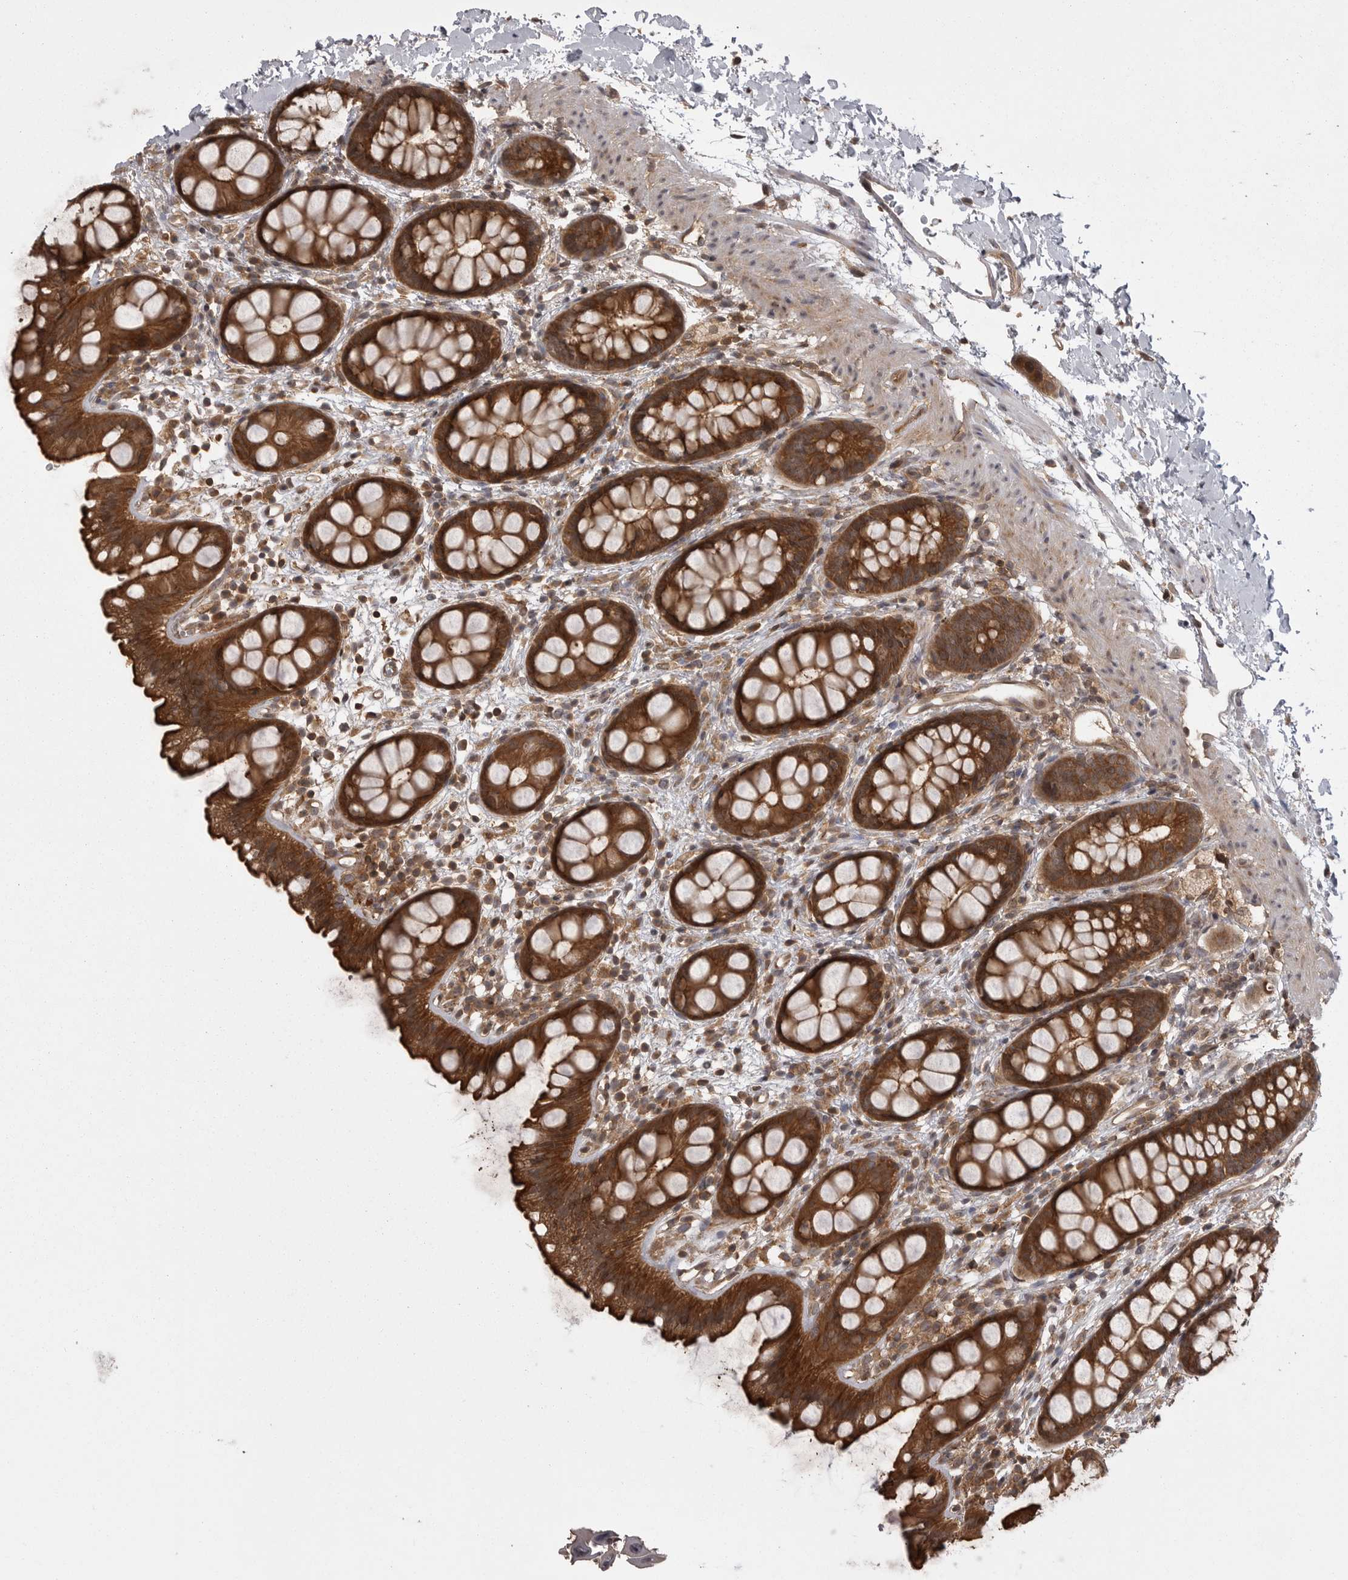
{"staining": {"intensity": "strong", "quantity": ">75%", "location": "cytoplasmic/membranous"}, "tissue": "rectum", "cell_type": "Glandular cells", "image_type": "normal", "snomed": [{"axis": "morphology", "description": "Normal tissue, NOS"}, {"axis": "topography", "description": "Rectum"}], "caption": "IHC staining of unremarkable rectum, which reveals high levels of strong cytoplasmic/membranous staining in approximately >75% of glandular cells indicating strong cytoplasmic/membranous protein expression. The staining was performed using DAB (3,3'-diaminobenzidine) (brown) for protein detection and nuclei were counterstained in hematoxylin (blue).", "gene": "STK24", "patient": {"sex": "female", "age": 65}}